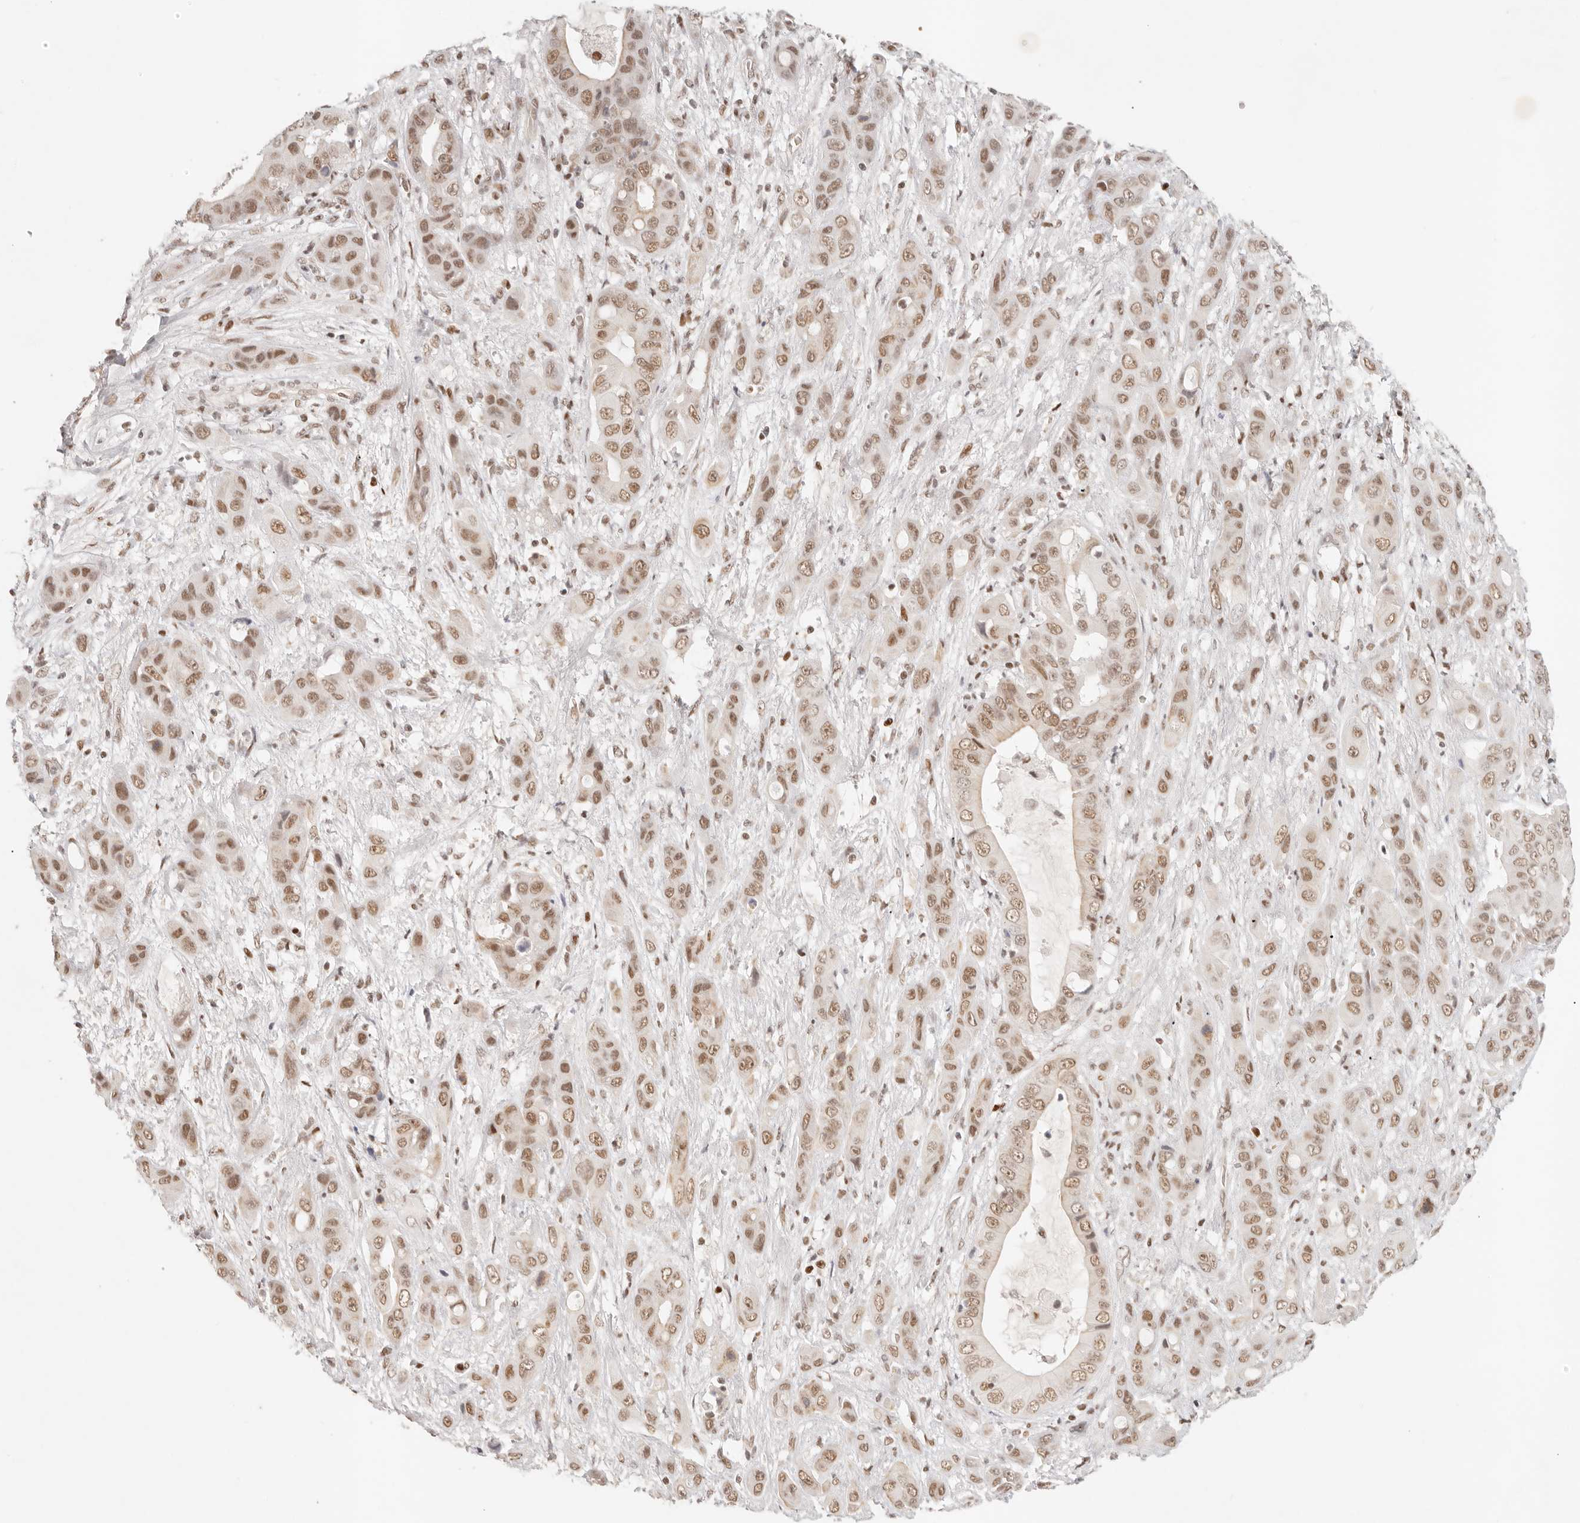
{"staining": {"intensity": "moderate", "quantity": ">75%", "location": "nuclear"}, "tissue": "liver cancer", "cell_type": "Tumor cells", "image_type": "cancer", "snomed": [{"axis": "morphology", "description": "Cholangiocarcinoma"}, {"axis": "topography", "description": "Liver"}], "caption": "A brown stain highlights moderate nuclear expression of a protein in human liver cancer tumor cells. (DAB (3,3'-diaminobenzidine) = brown stain, brightfield microscopy at high magnification).", "gene": "HOXC5", "patient": {"sex": "female", "age": 52}}